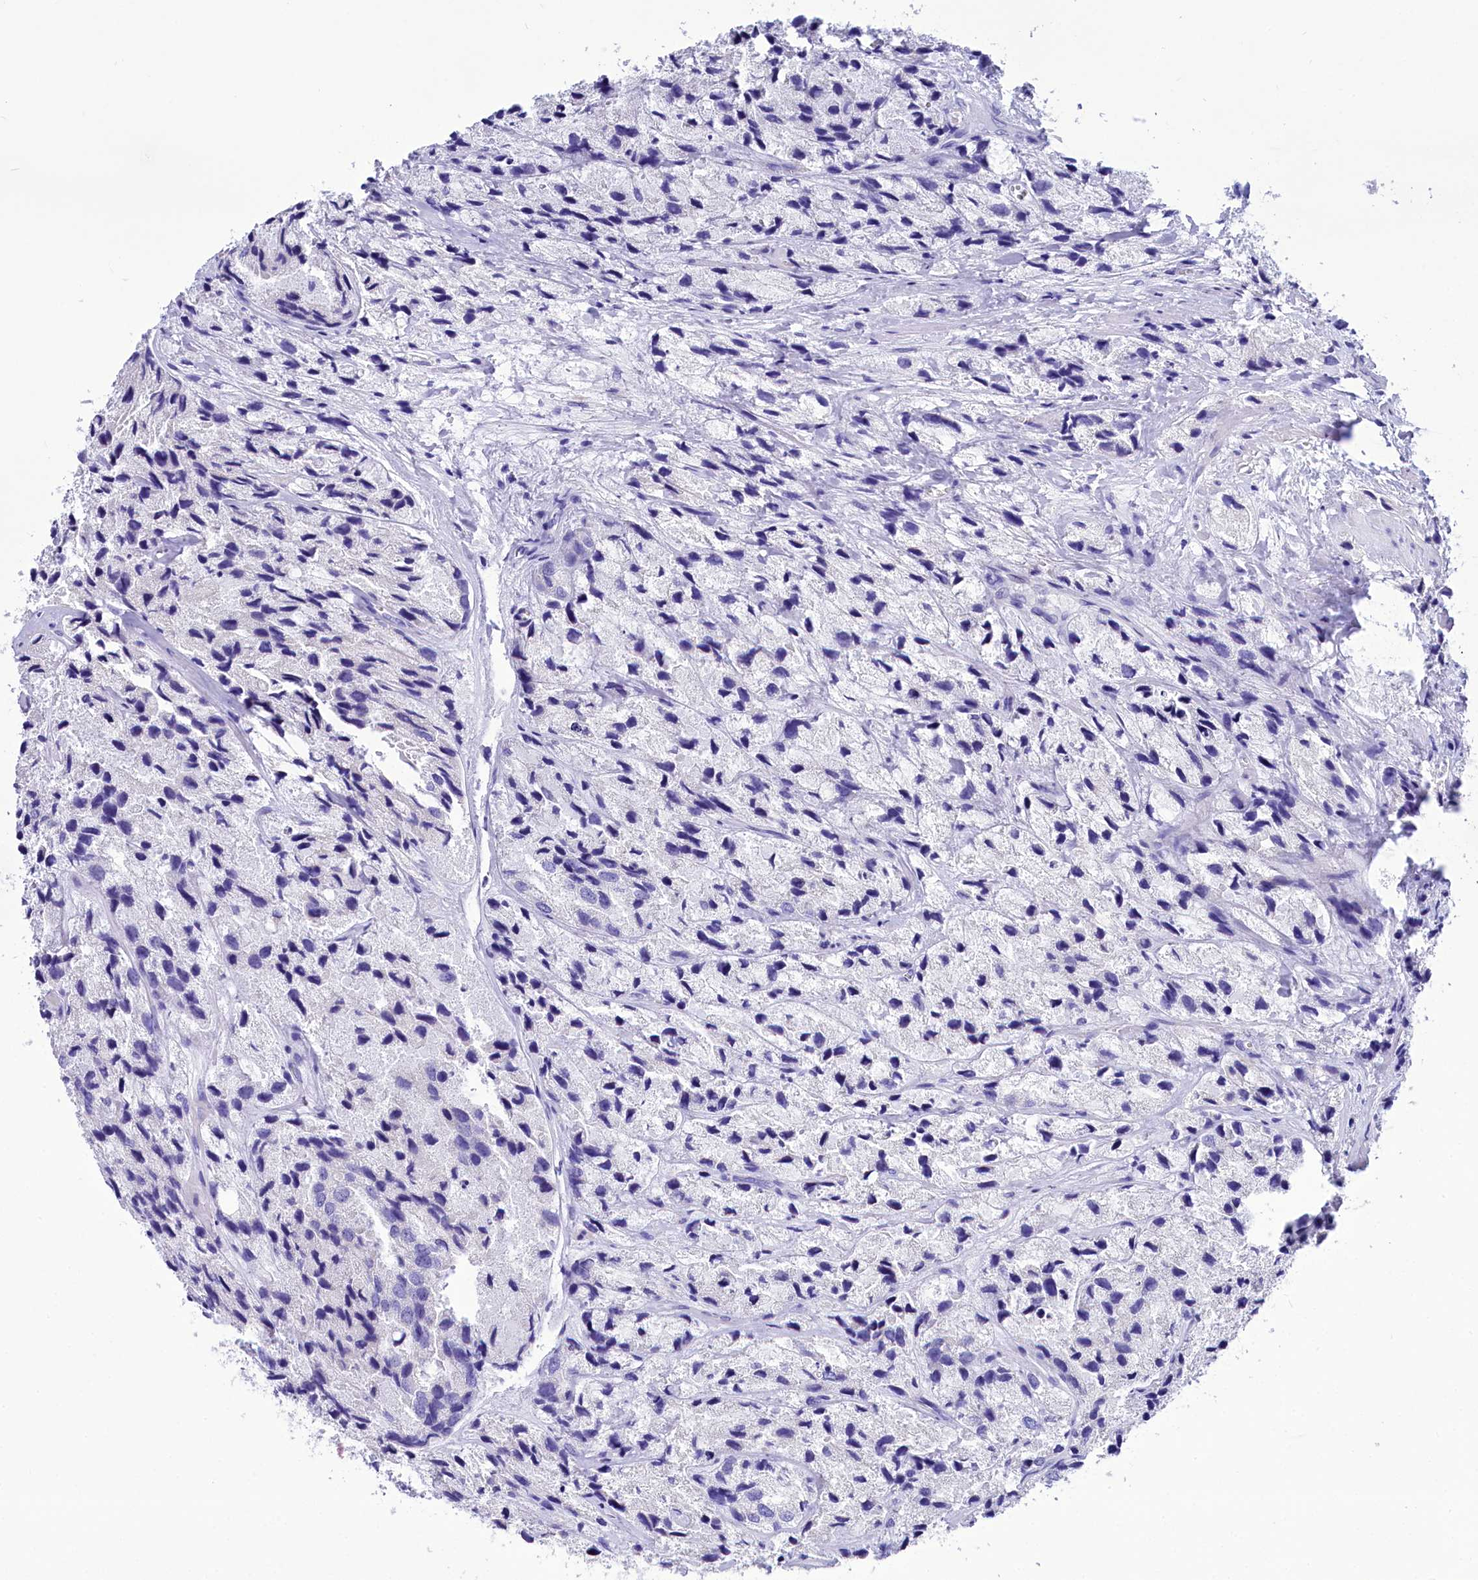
{"staining": {"intensity": "negative", "quantity": "none", "location": "none"}, "tissue": "prostate cancer", "cell_type": "Tumor cells", "image_type": "cancer", "snomed": [{"axis": "morphology", "description": "Adenocarcinoma, High grade"}, {"axis": "topography", "description": "Prostate"}], "caption": "A histopathology image of prostate cancer stained for a protein shows no brown staining in tumor cells. (Brightfield microscopy of DAB (3,3'-diaminobenzidine) immunohistochemistry (IHC) at high magnification).", "gene": "TTC36", "patient": {"sex": "male", "age": 66}}